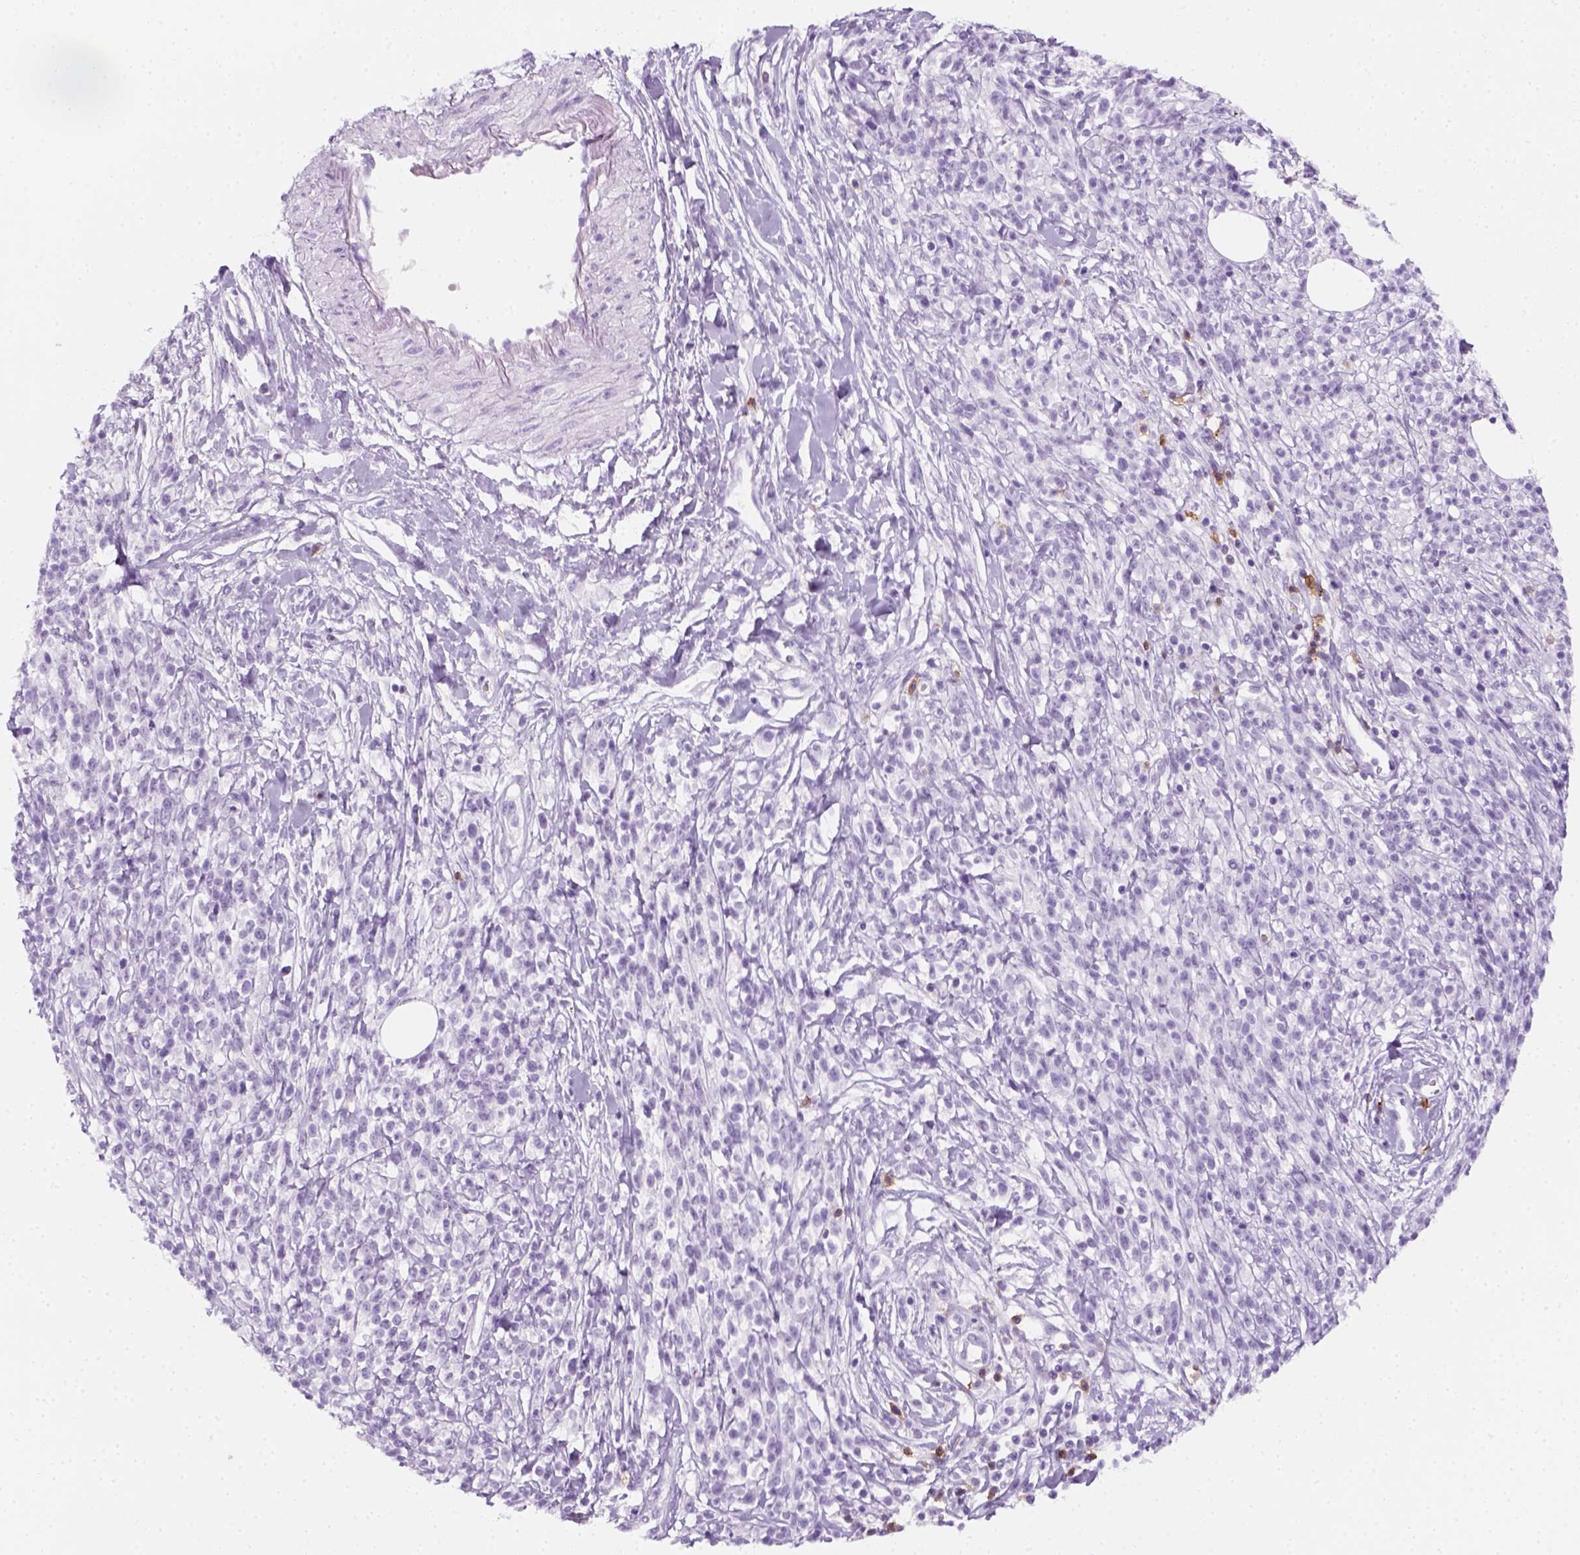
{"staining": {"intensity": "negative", "quantity": "none", "location": "none"}, "tissue": "melanoma", "cell_type": "Tumor cells", "image_type": "cancer", "snomed": [{"axis": "morphology", "description": "Malignant melanoma, NOS"}, {"axis": "topography", "description": "Skin"}, {"axis": "topography", "description": "Skin of trunk"}], "caption": "The immunohistochemistry histopathology image has no significant staining in tumor cells of melanoma tissue.", "gene": "AQP3", "patient": {"sex": "male", "age": 74}}